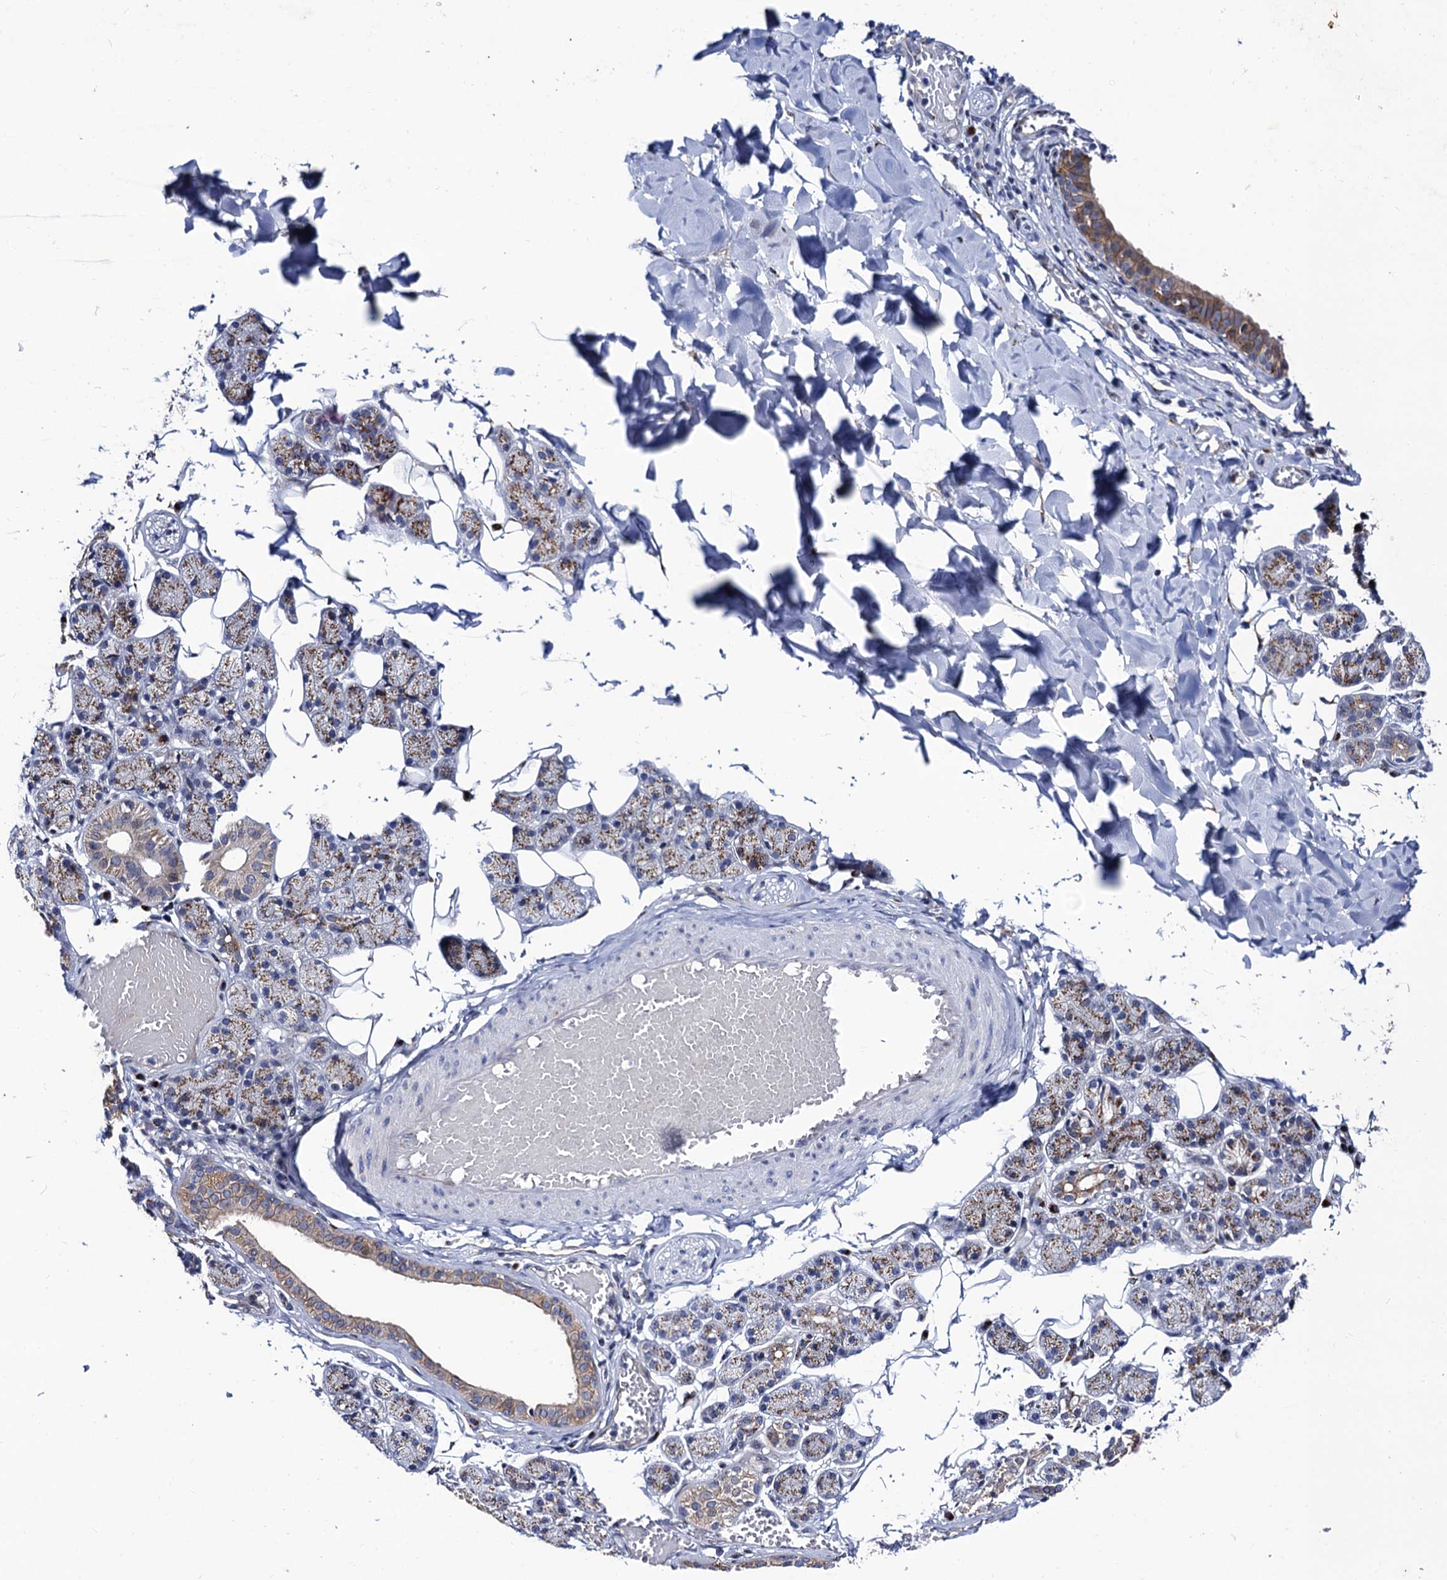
{"staining": {"intensity": "moderate", "quantity": ">75%", "location": "cytoplasmic/membranous"}, "tissue": "salivary gland", "cell_type": "Glandular cells", "image_type": "normal", "snomed": [{"axis": "morphology", "description": "Normal tissue, NOS"}, {"axis": "topography", "description": "Salivary gland"}], "caption": "Brown immunohistochemical staining in benign human salivary gland exhibits moderate cytoplasmic/membranous staining in about >75% of glandular cells.", "gene": "THAP2", "patient": {"sex": "female", "age": 33}}